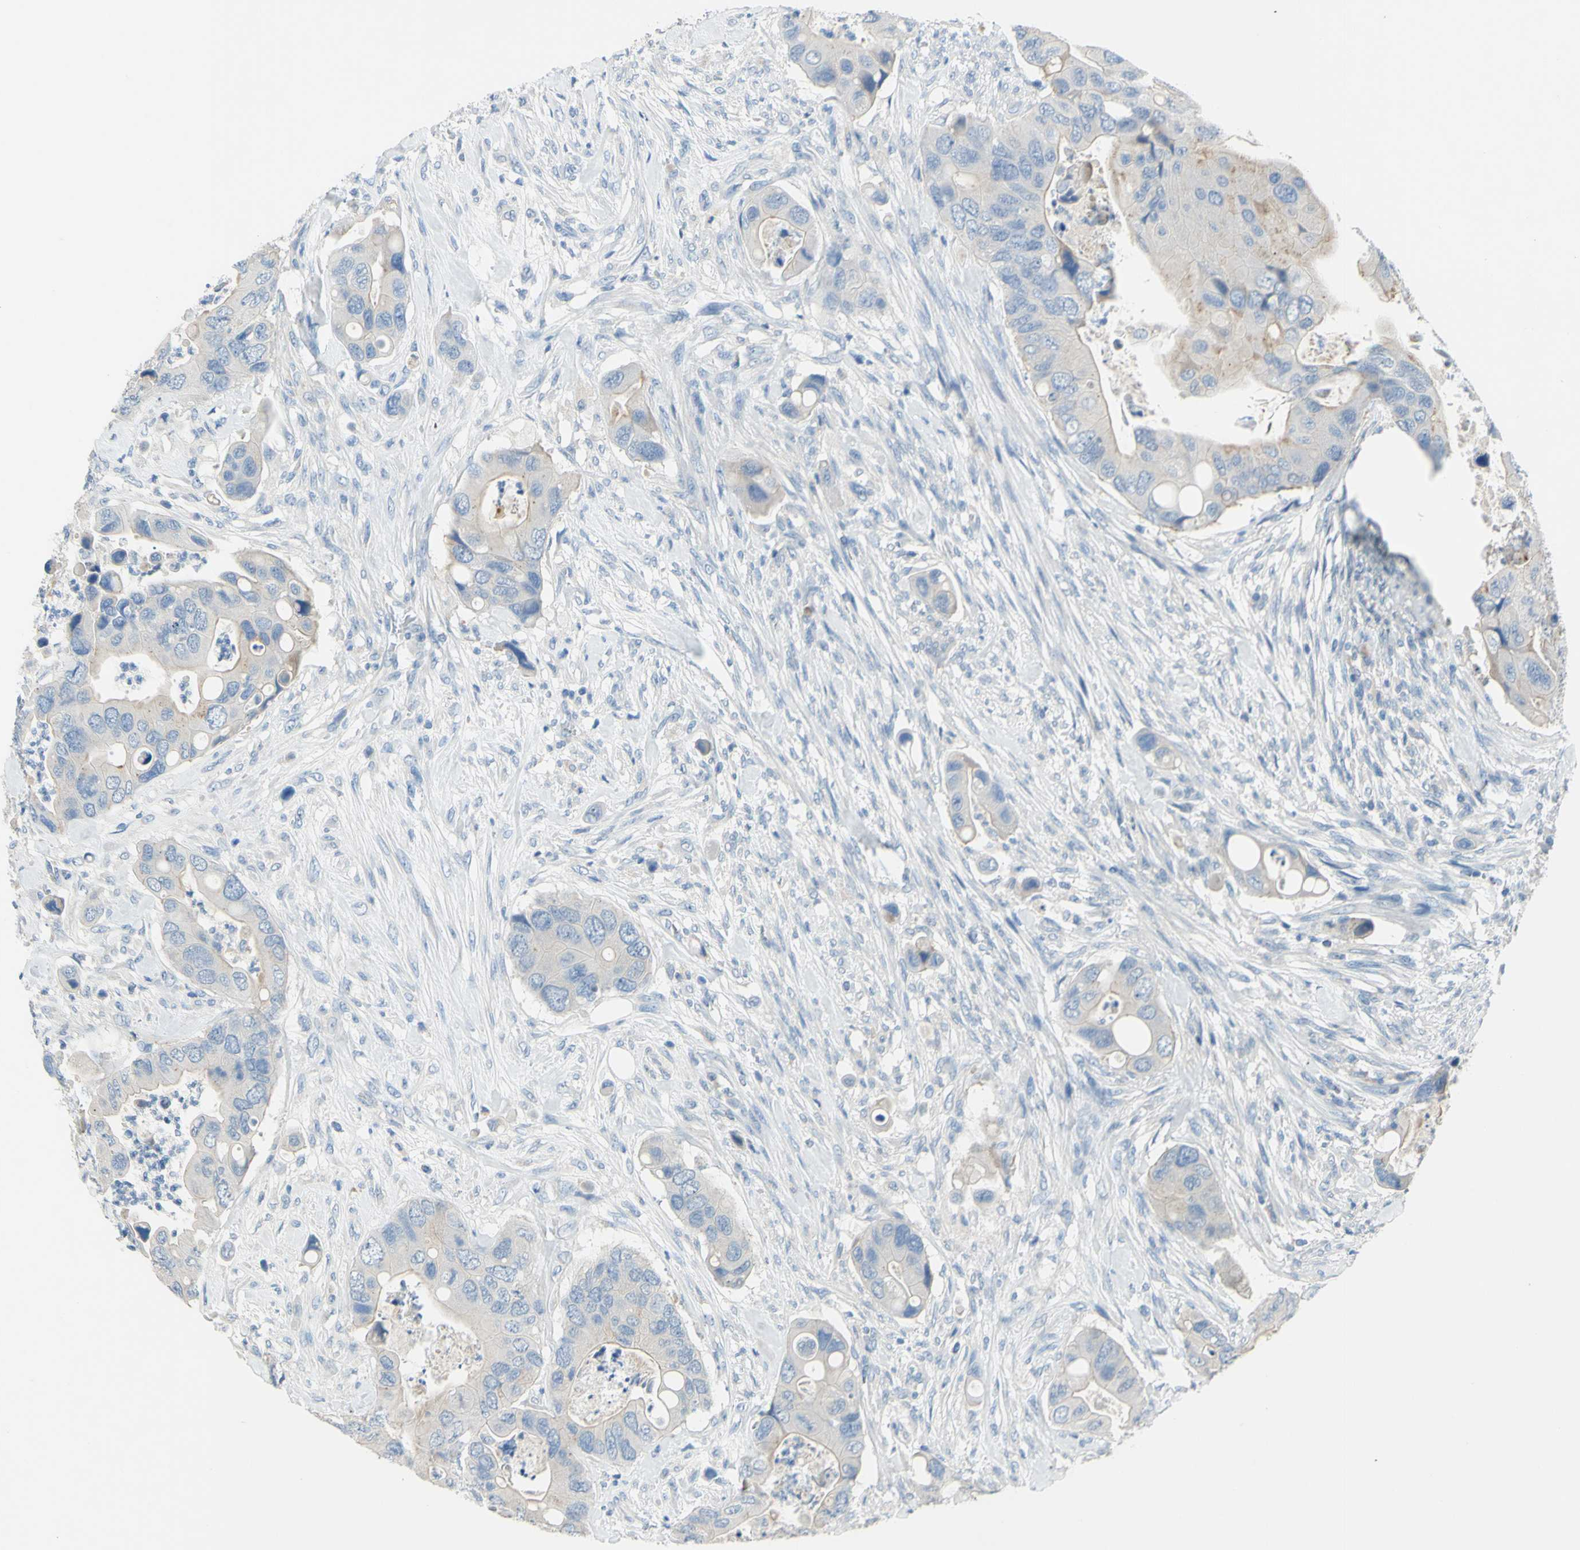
{"staining": {"intensity": "weak", "quantity": "<25%", "location": "cytoplasmic/membranous"}, "tissue": "colorectal cancer", "cell_type": "Tumor cells", "image_type": "cancer", "snomed": [{"axis": "morphology", "description": "Adenocarcinoma, NOS"}, {"axis": "topography", "description": "Rectum"}], "caption": "High power microscopy photomicrograph of an immunohistochemistry image of colorectal cancer, revealing no significant expression in tumor cells.", "gene": "CDH10", "patient": {"sex": "female", "age": 57}}